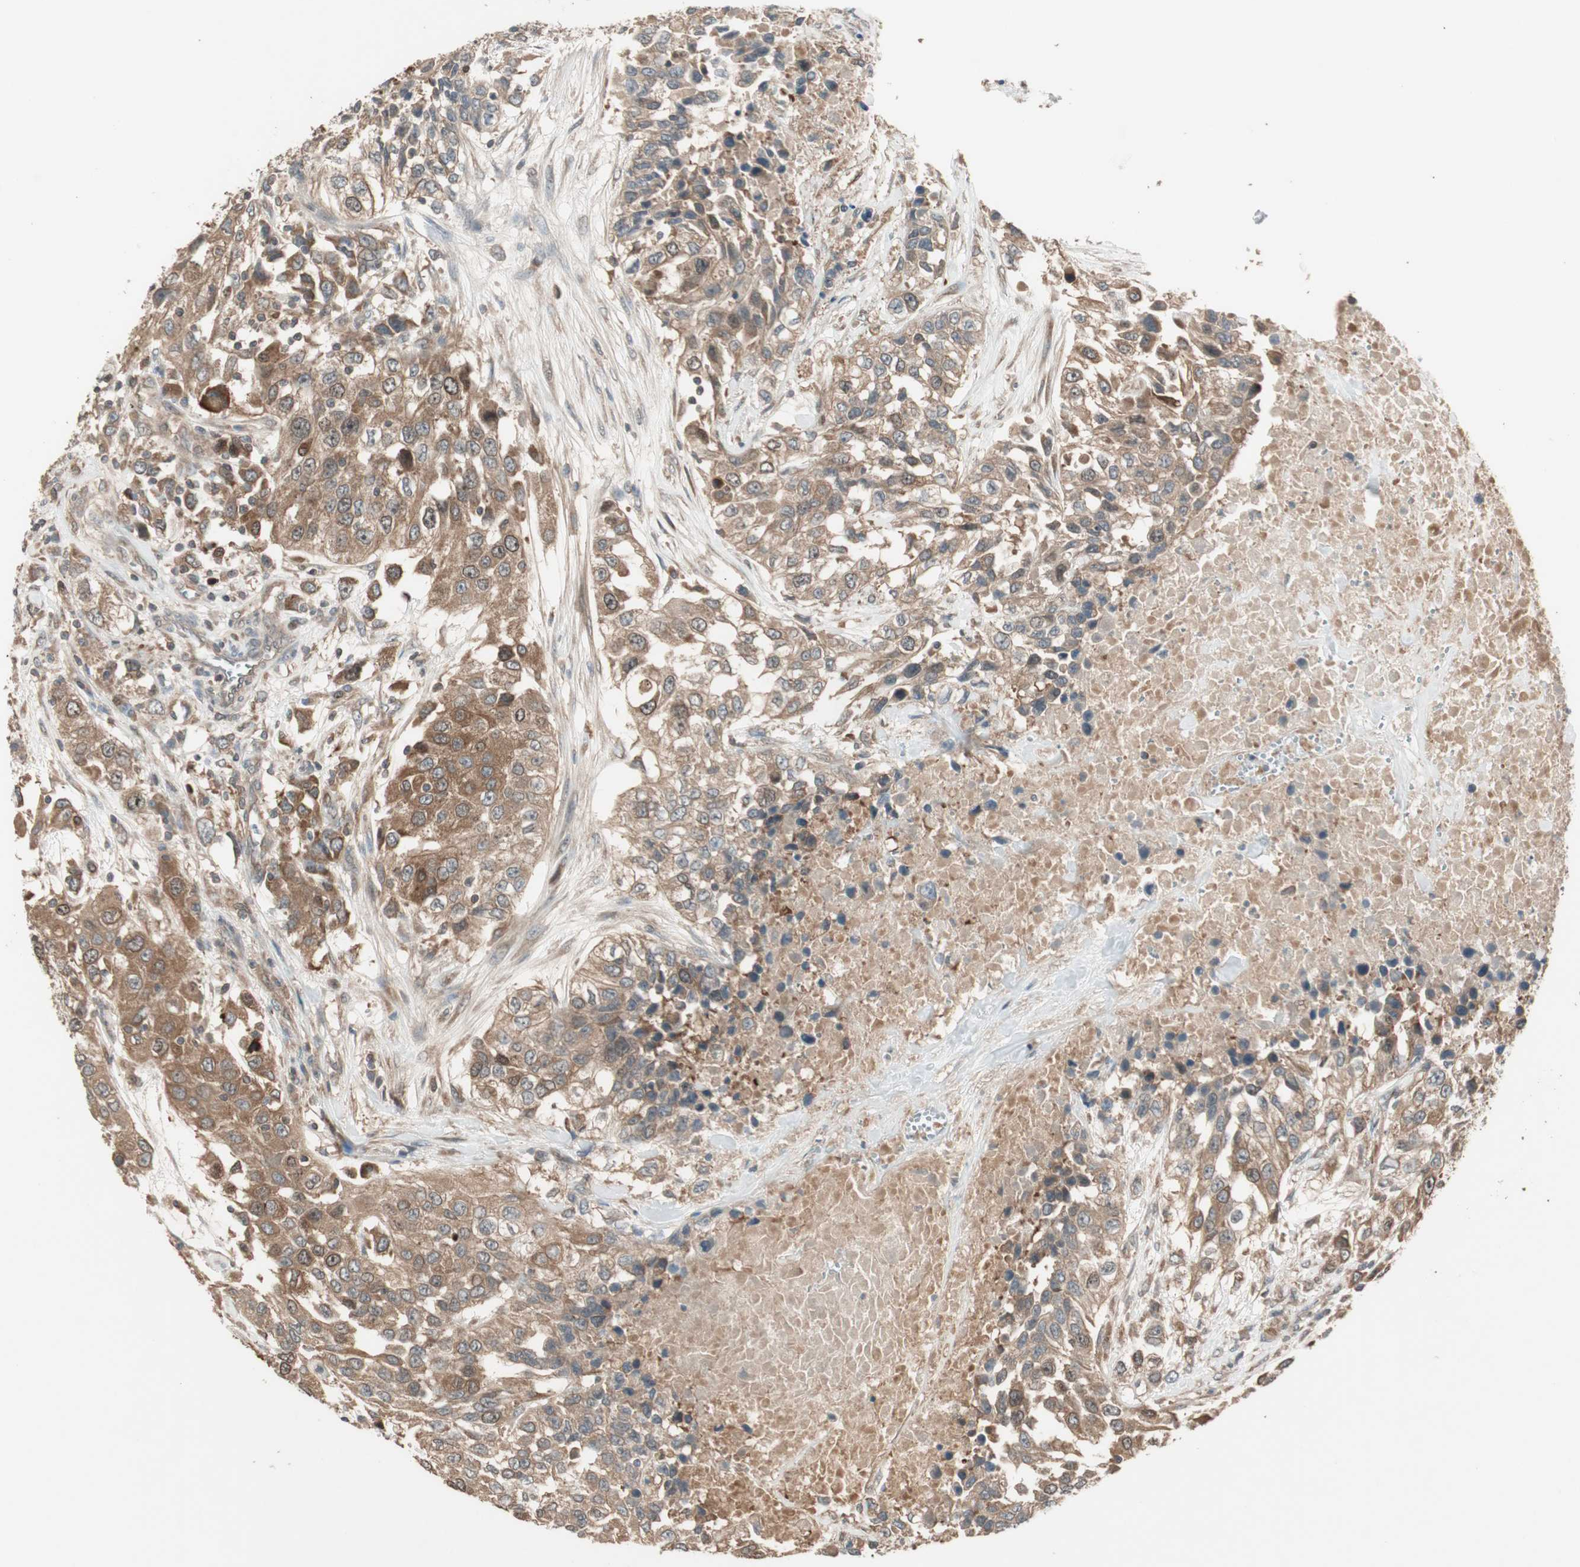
{"staining": {"intensity": "moderate", "quantity": ">75%", "location": "cytoplasmic/membranous"}, "tissue": "urothelial cancer", "cell_type": "Tumor cells", "image_type": "cancer", "snomed": [{"axis": "morphology", "description": "Urothelial carcinoma, High grade"}, {"axis": "topography", "description": "Urinary bladder"}], "caption": "A medium amount of moderate cytoplasmic/membranous expression is seen in about >75% of tumor cells in urothelial carcinoma (high-grade) tissue.", "gene": "ATP6AP2", "patient": {"sex": "female", "age": 80}}